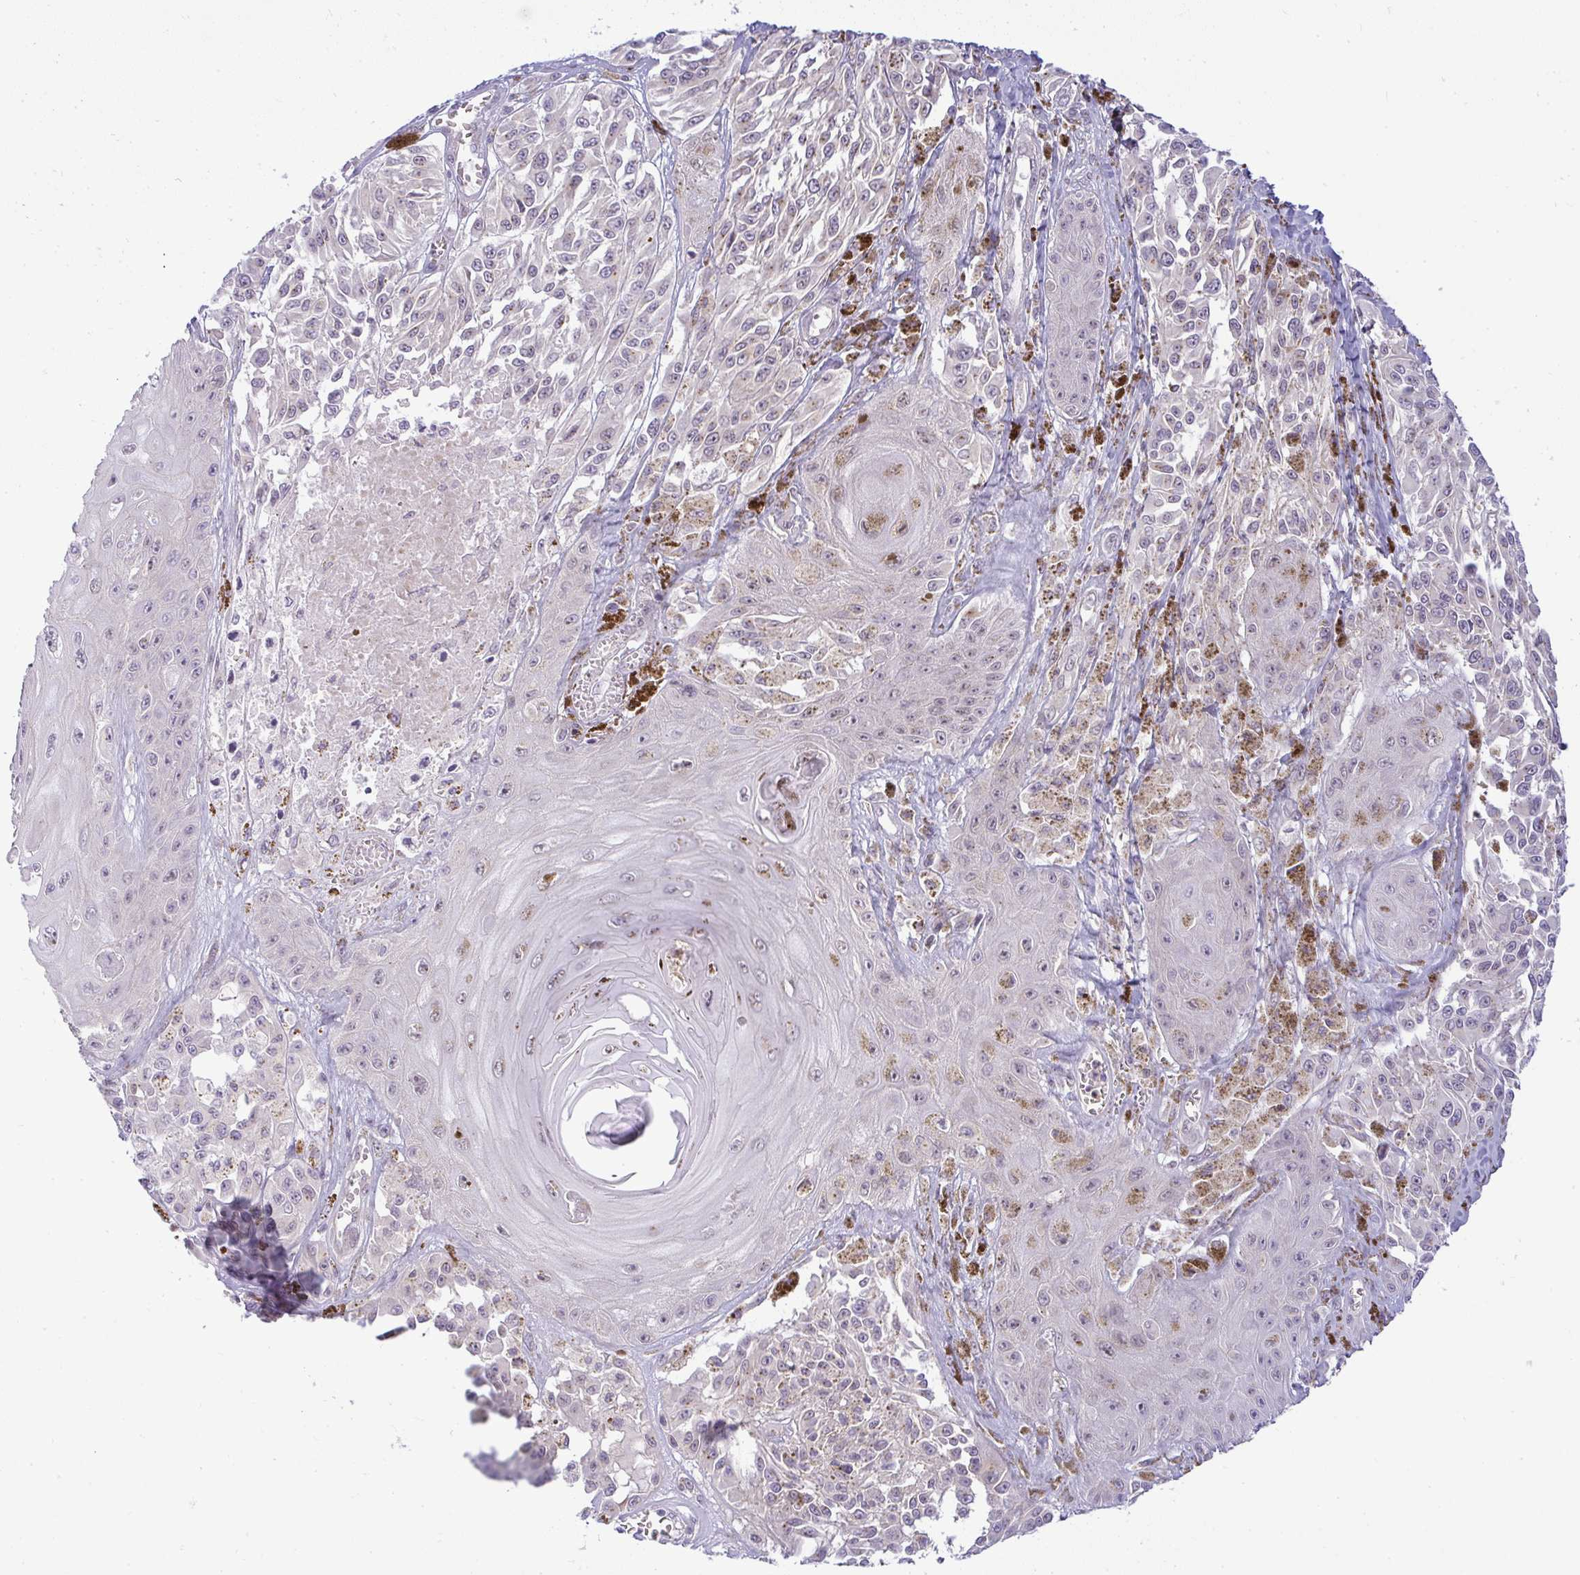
{"staining": {"intensity": "negative", "quantity": "none", "location": "none"}, "tissue": "melanoma", "cell_type": "Tumor cells", "image_type": "cancer", "snomed": [{"axis": "morphology", "description": "Malignant melanoma, NOS"}, {"axis": "topography", "description": "Skin"}], "caption": "Tumor cells show no significant protein positivity in malignant melanoma.", "gene": "DZIP1", "patient": {"sex": "male", "age": 94}}